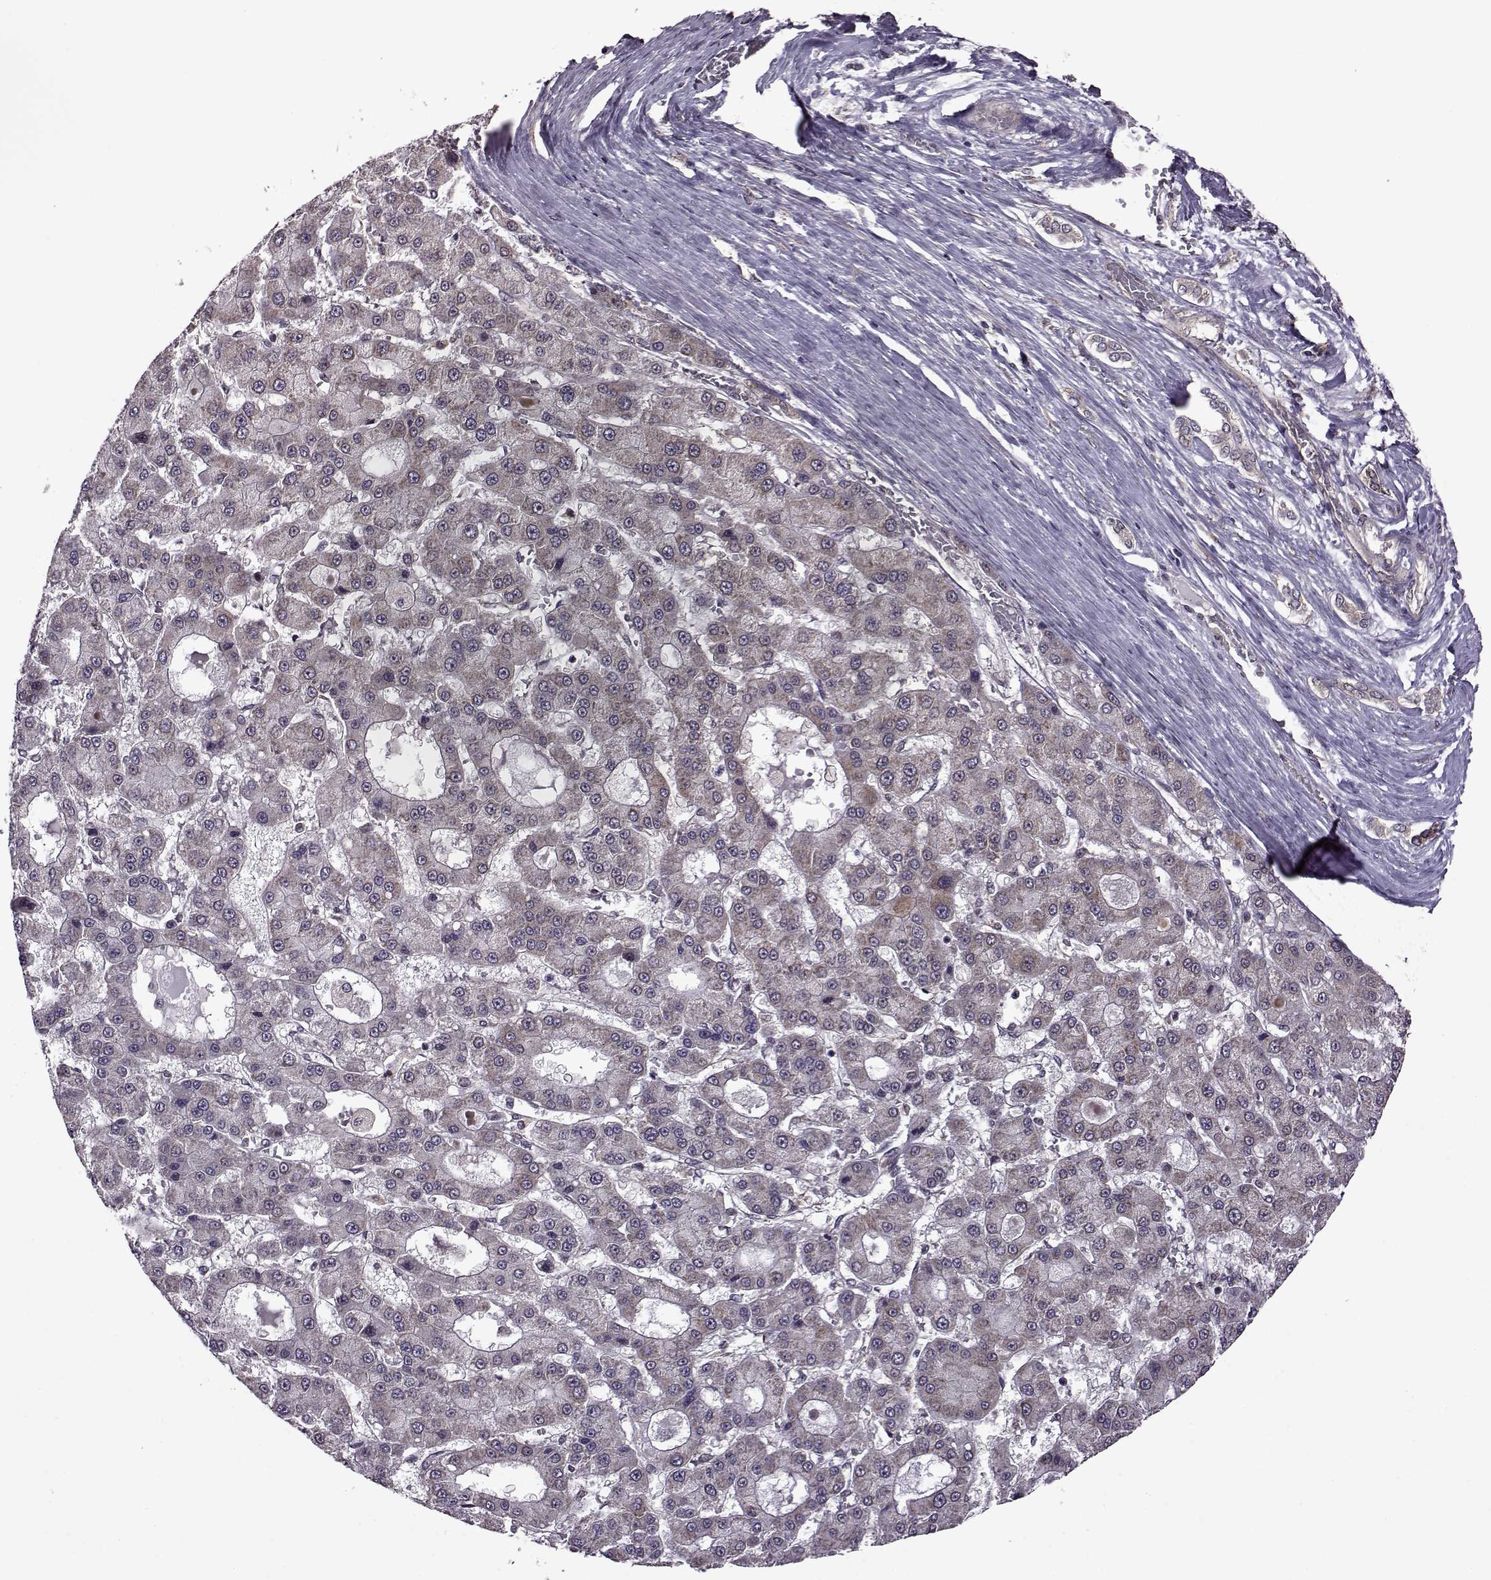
{"staining": {"intensity": "weak", "quantity": "25%-75%", "location": "cytoplasmic/membranous"}, "tissue": "liver cancer", "cell_type": "Tumor cells", "image_type": "cancer", "snomed": [{"axis": "morphology", "description": "Carcinoma, Hepatocellular, NOS"}, {"axis": "topography", "description": "Liver"}], "caption": "Protein expression analysis of human liver cancer reveals weak cytoplasmic/membranous positivity in approximately 25%-75% of tumor cells.", "gene": "URI1", "patient": {"sex": "male", "age": 70}}